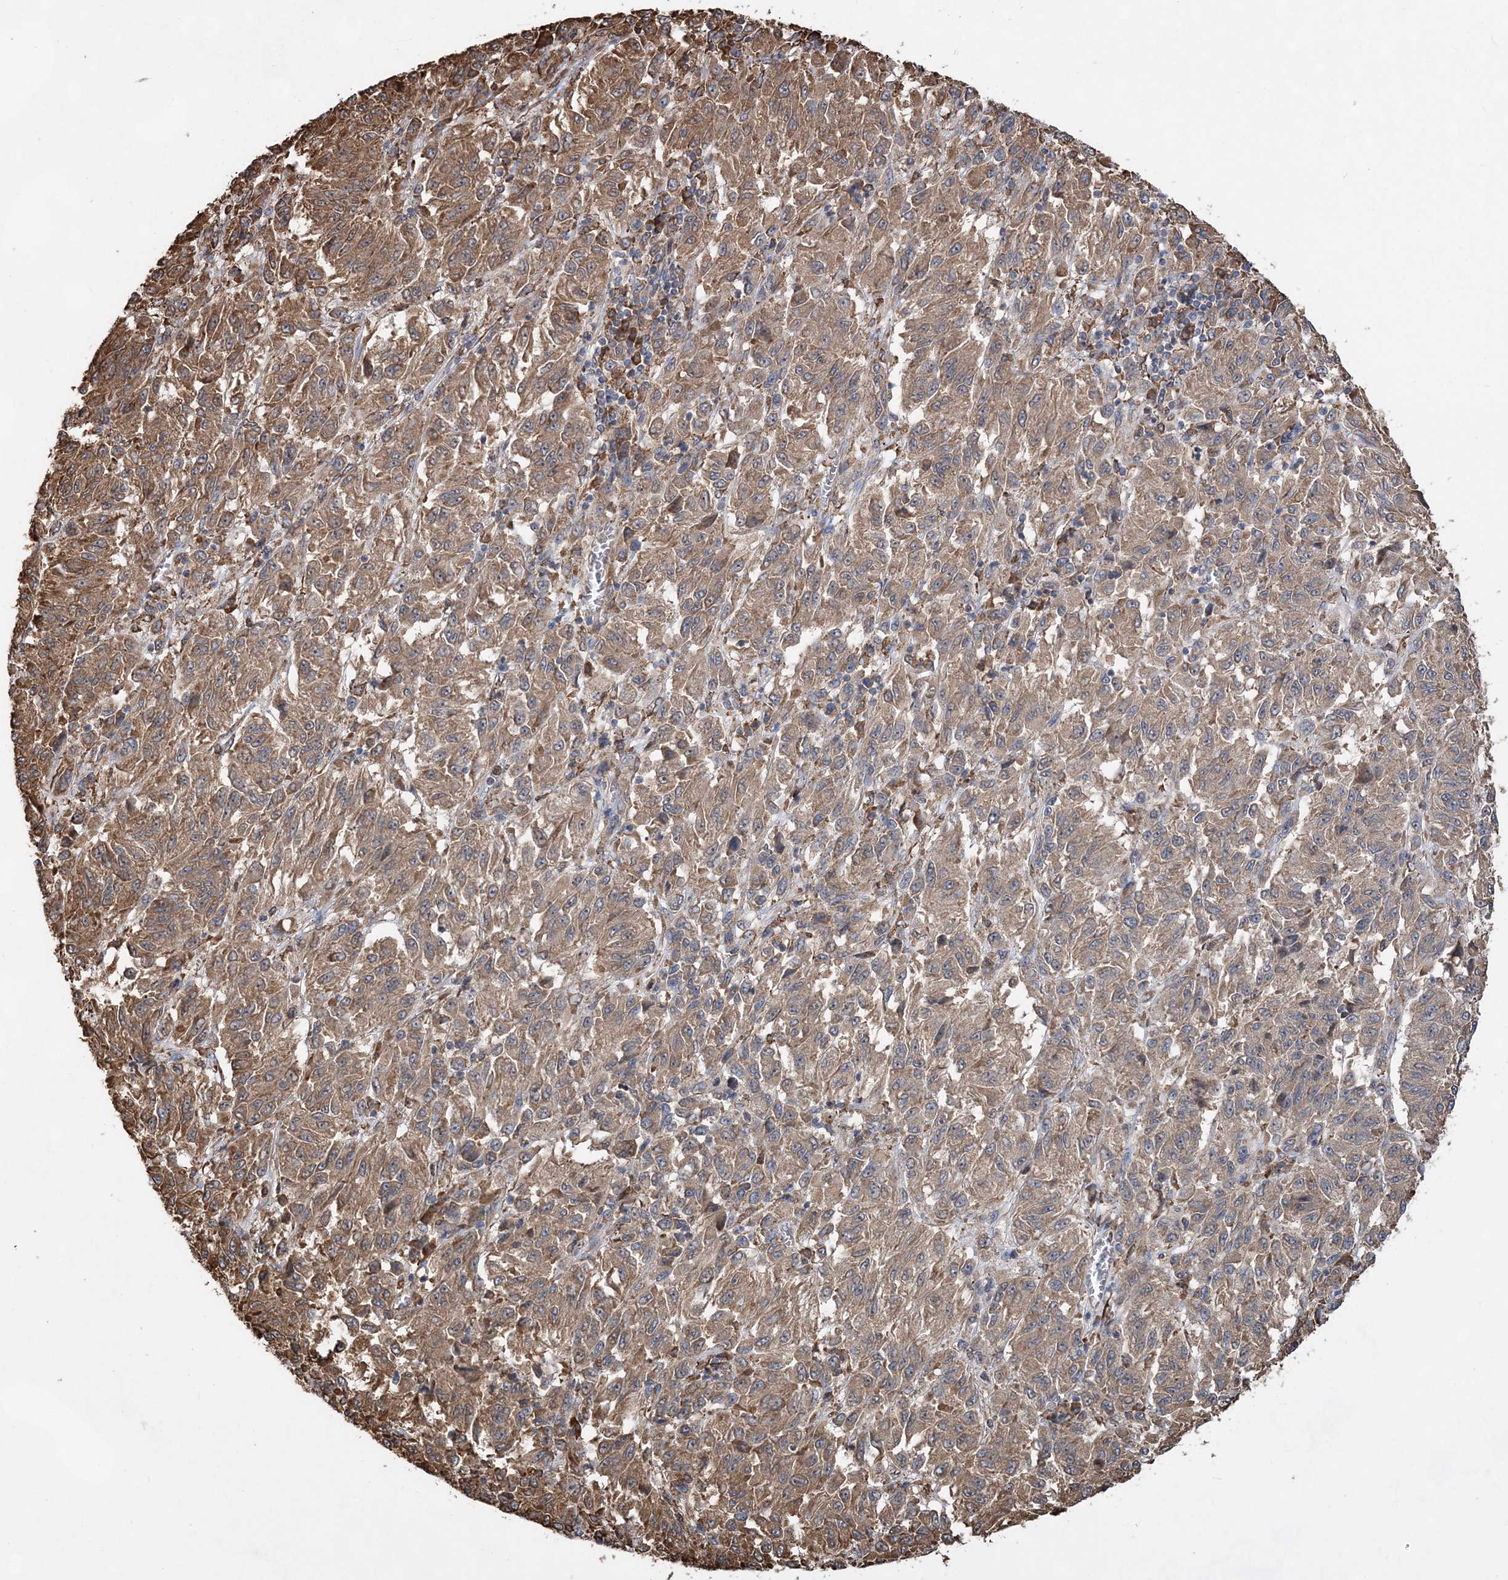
{"staining": {"intensity": "moderate", "quantity": ">75%", "location": "cytoplasmic/membranous"}, "tissue": "melanoma", "cell_type": "Tumor cells", "image_type": "cancer", "snomed": [{"axis": "morphology", "description": "Malignant melanoma, Metastatic site"}, {"axis": "topography", "description": "Lung"}], "caption": "Human melanoma stained with a protein marker displays moderate staining in tumor cells.", "gene": "WDR12", "patient": {"sex": "male", "age": 64}}